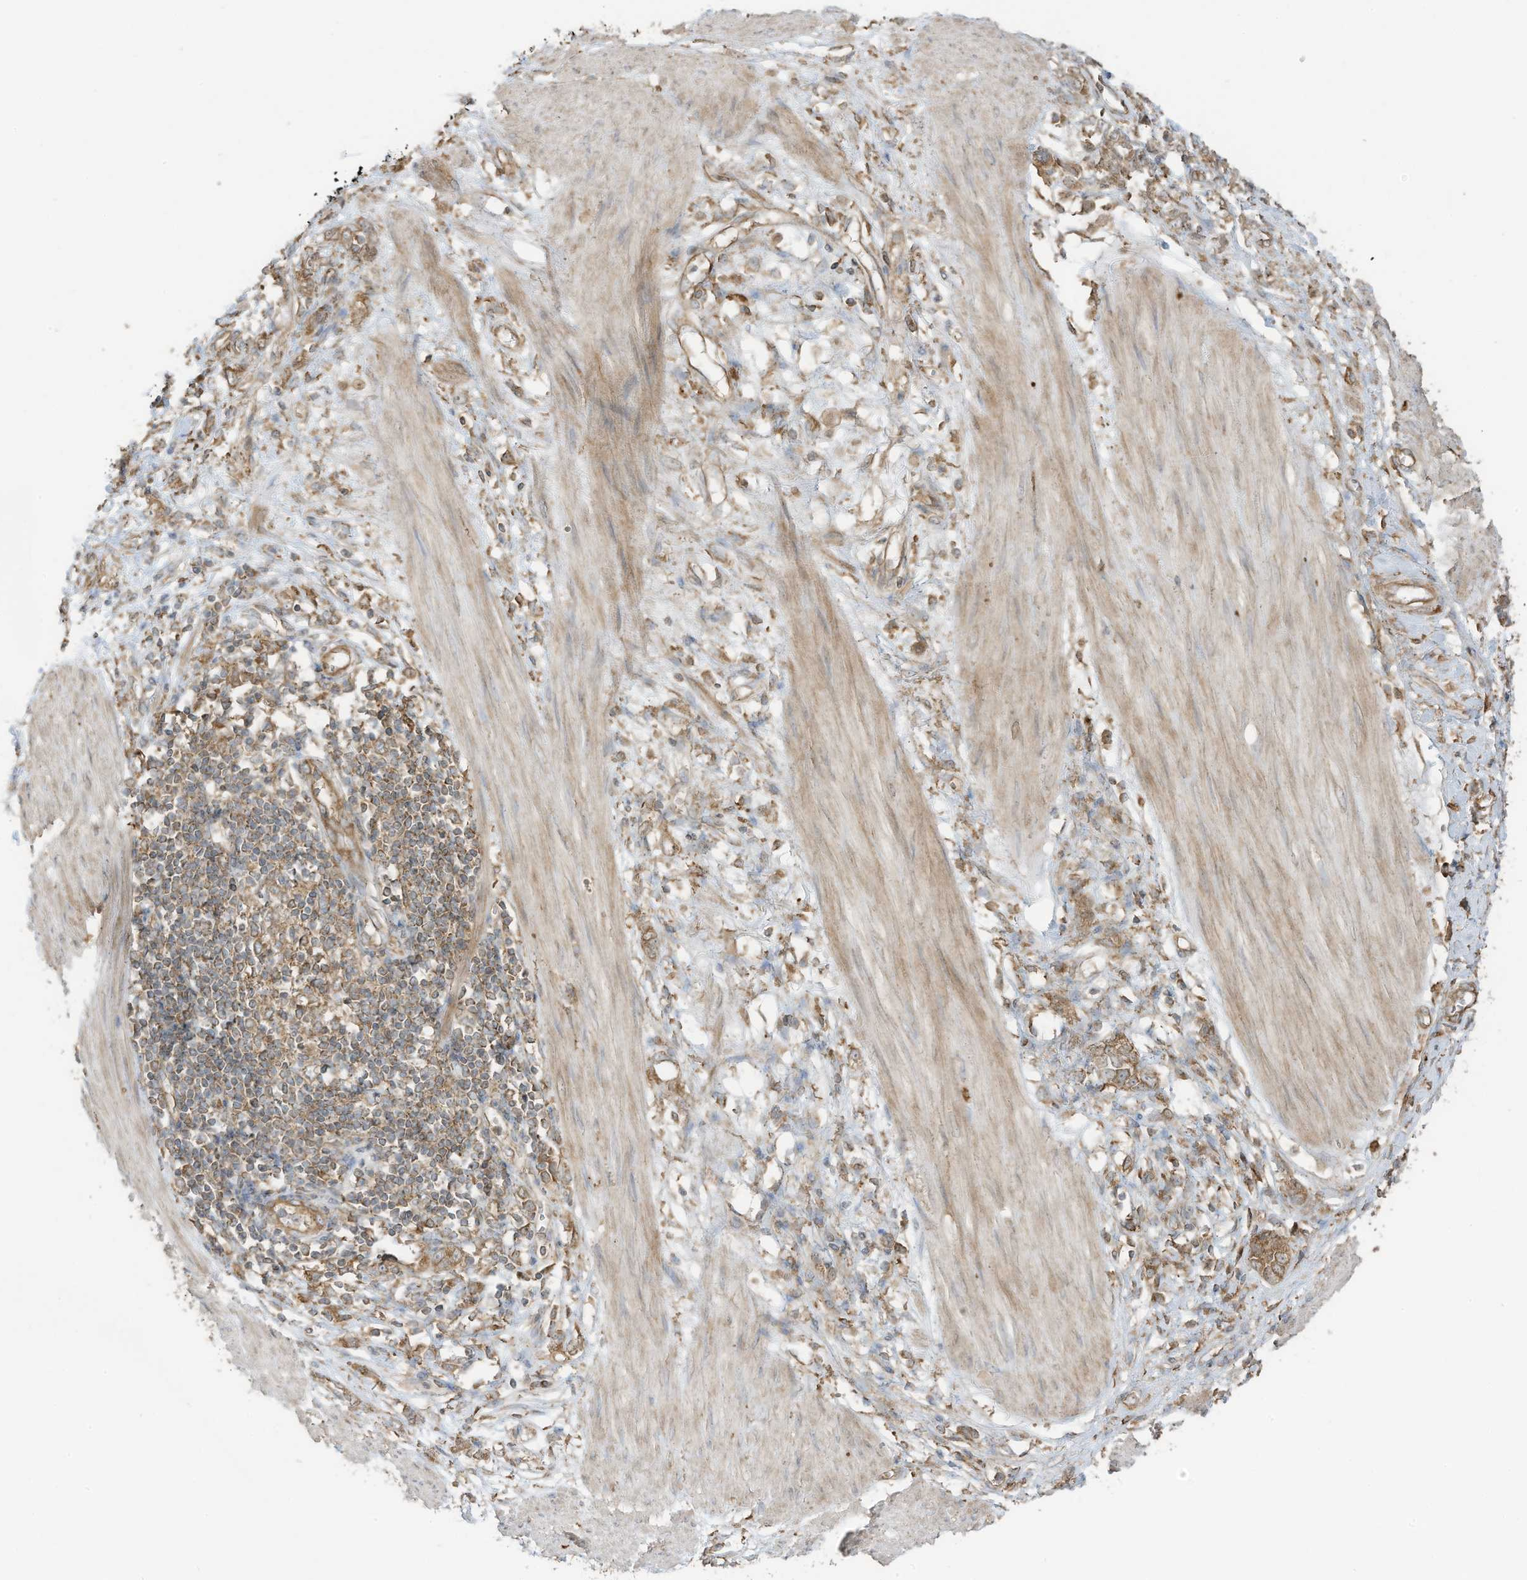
{"staining": {"intensity": "moderate", "quantity": ">75%", "location": "cytoplasmic/membranous"}, "tissue": "stomach cancer", "cell_type": "Tumor cells", "image_type": "cancer", "snomed": [{"axis": "morphology", "description": "Adenocarcinoma, NOS"}, {"axis": "topography", "description": "Stomach"}], "caption": "A brown stain labels moderate cytoplasmic/membranous staining of a protein in stomach cancer (adenocarcinoma) tumor cells.", "gene": "CGAS", "patient": {"sex": "female", "age": 76}}